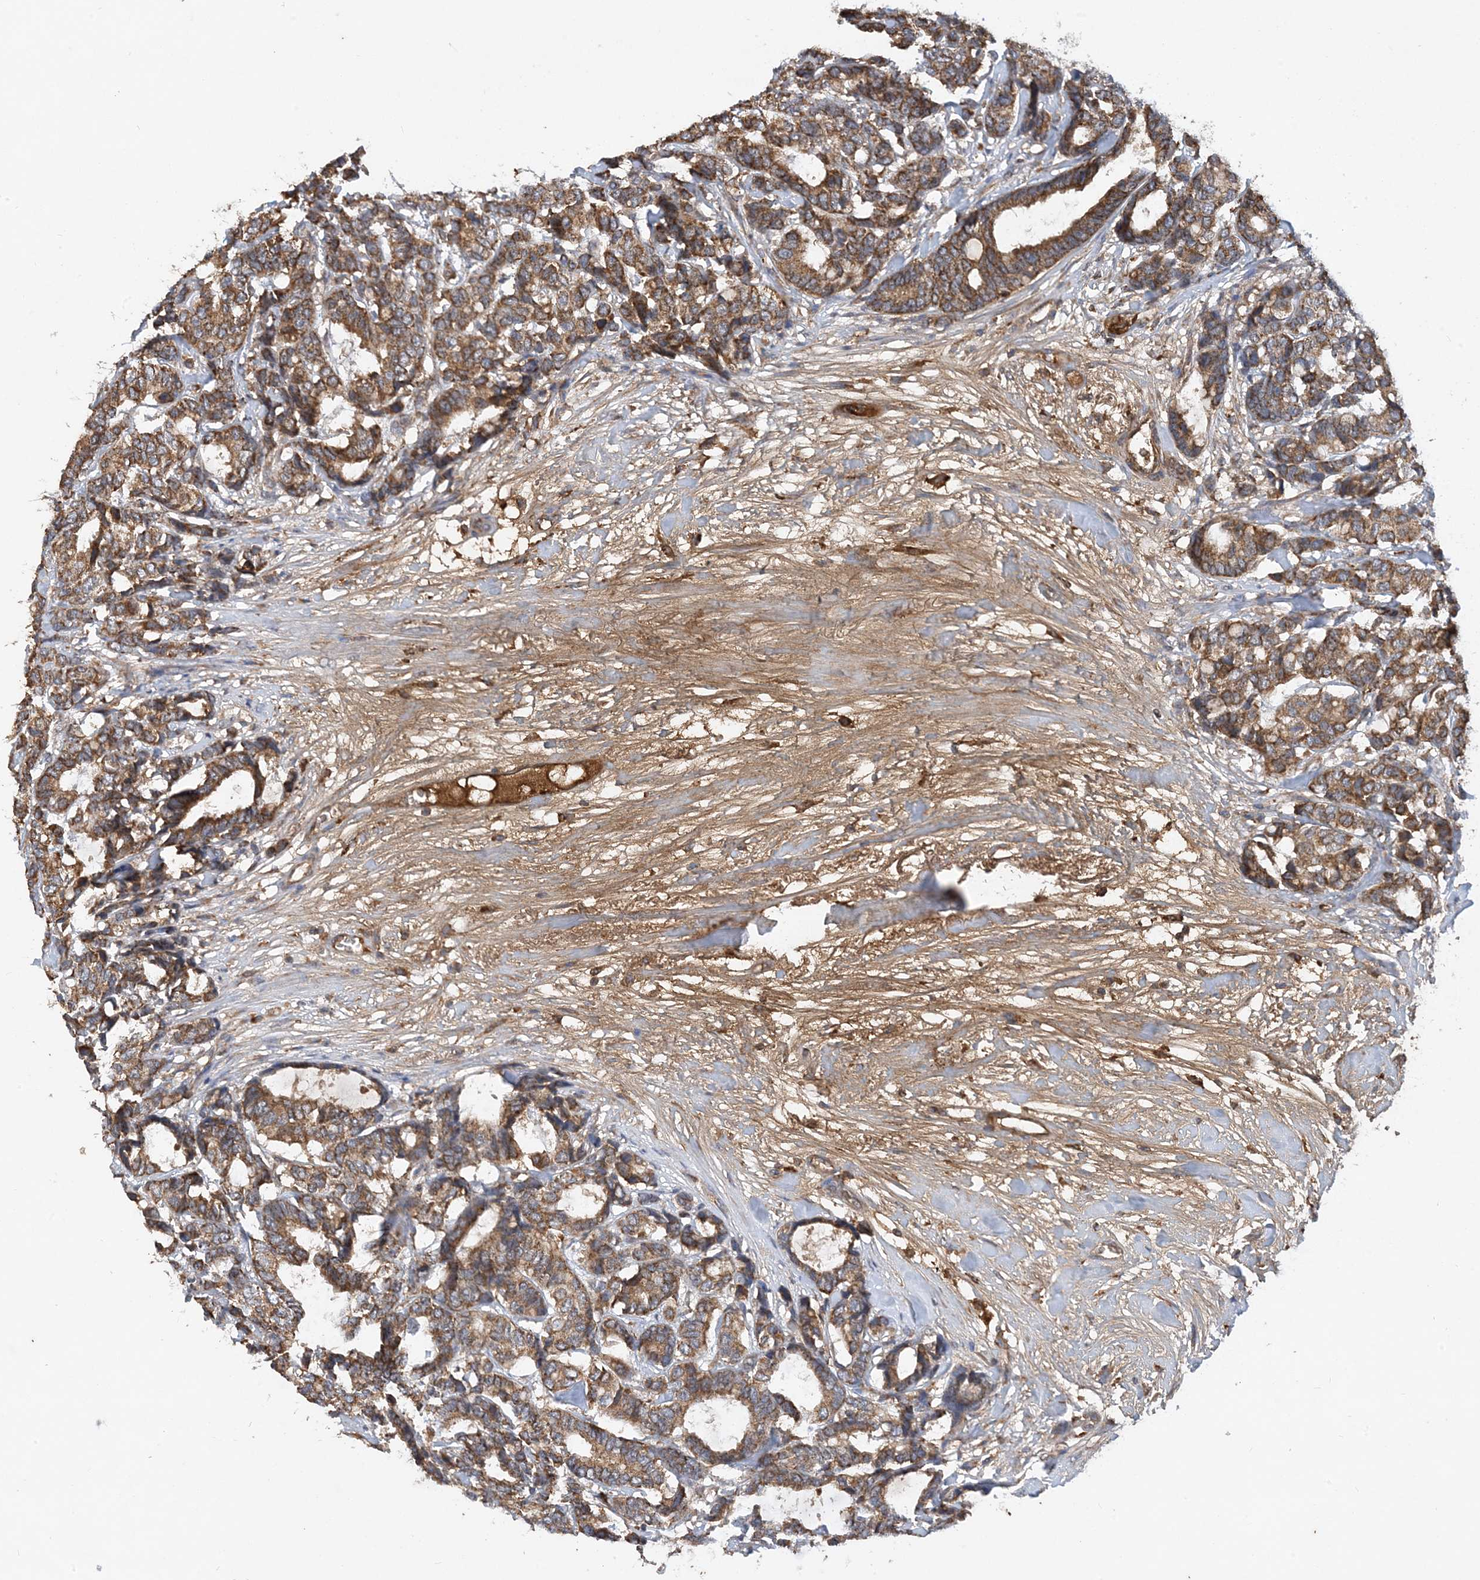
{"staining": {"intensity": "moderate", "quantity": ">75%", "location": "cytoplasmic/membranous"}, "tissue": "breast cancer", "cell_type": "Tumor cells", "image_type": "cancer", "snomed": [{"axis": "morphology", "description": "Duct carcinoma"}, {"axis": "topography", "description": "Breast"}], "caption": "Immunohistochemistry (IHC) of breast cancer (intraductal carcinoma) demonstrates medium levels of moderate cytoplasmic/membranous expression in about >75% of tumor cells. (Brightfield microscopy of DAB IHC at high magnification).", "gene": "STK19", "patient": {"sex": "female", "age": 87}}